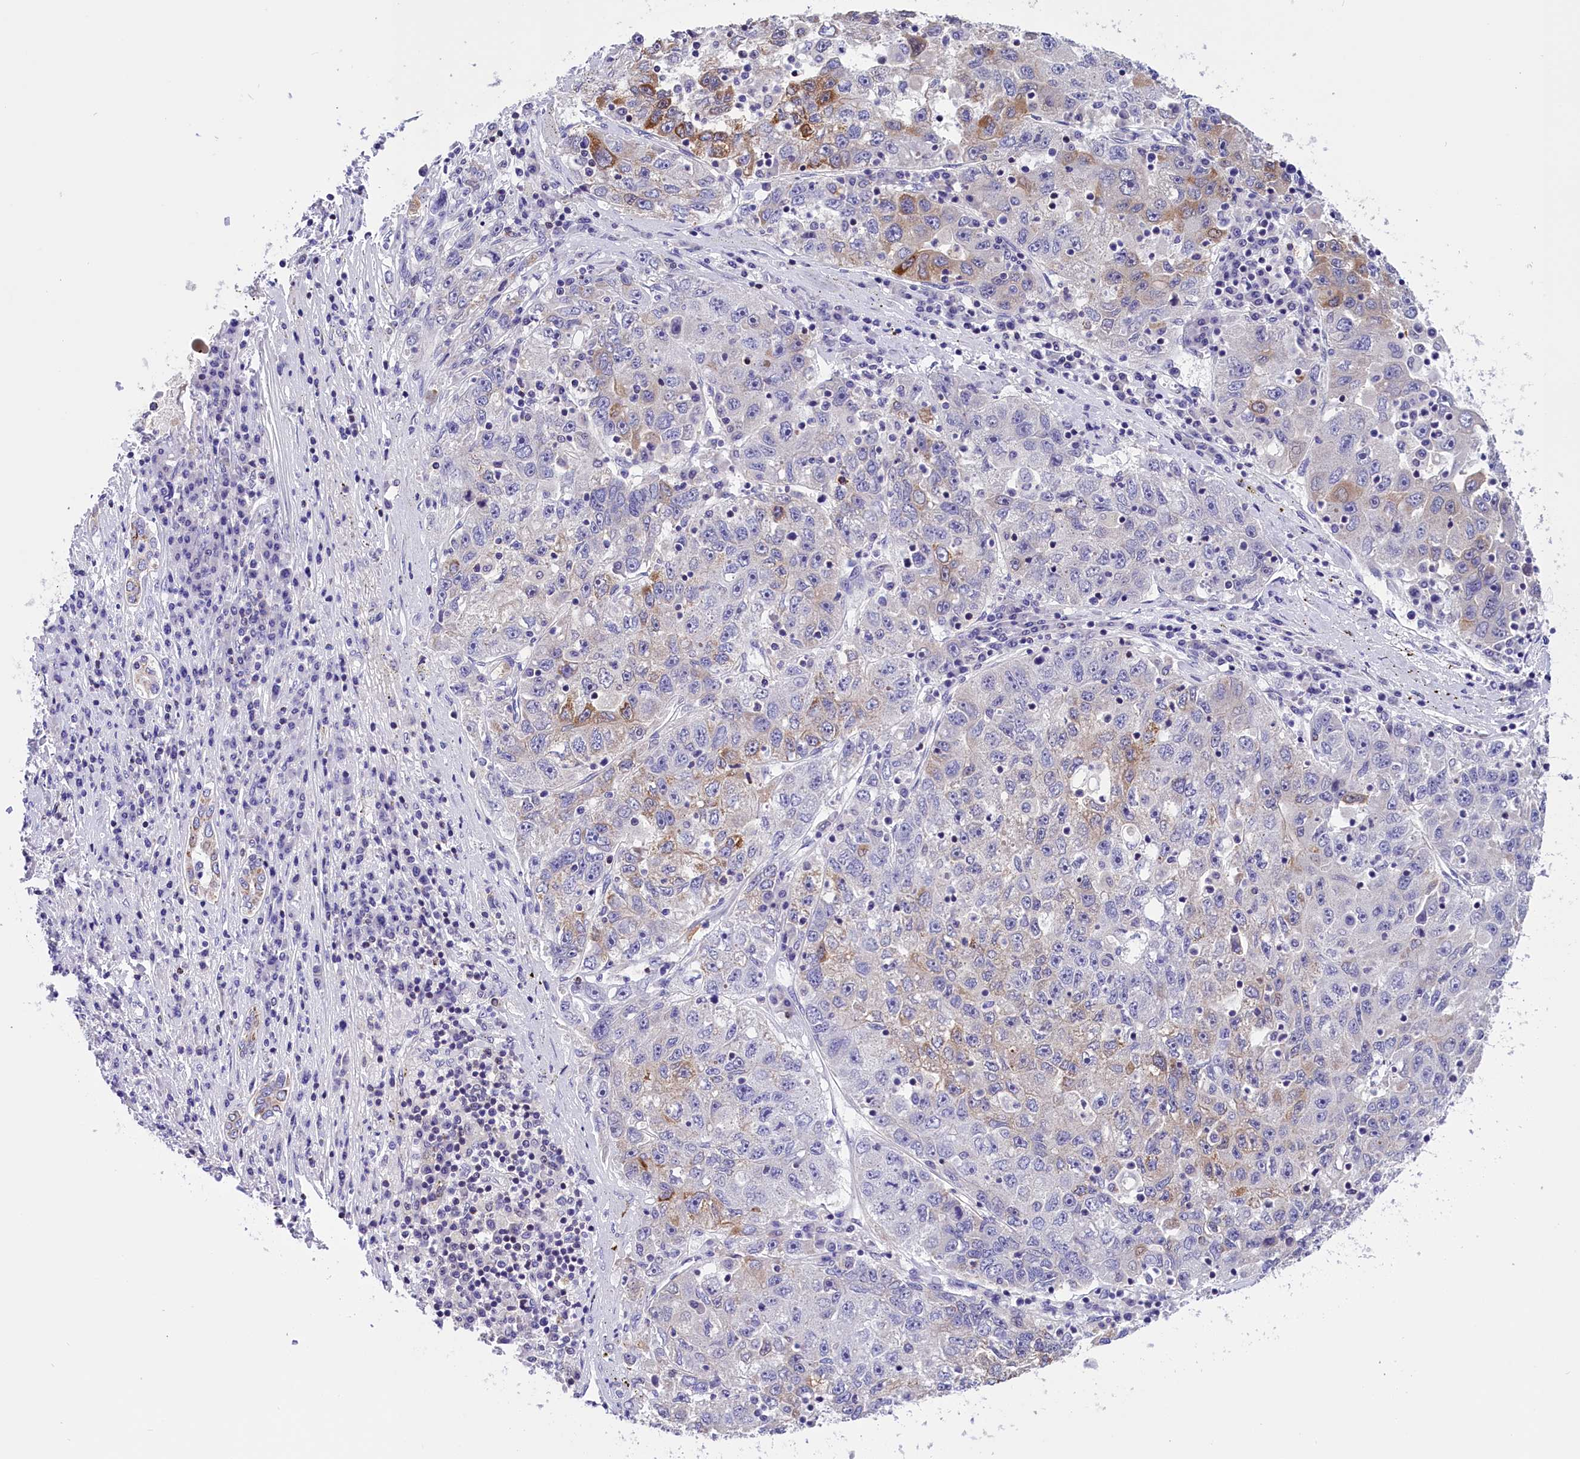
{"staining": {"intensity": "moderate", "quantity": "<25%", "location": "cytoplasmic/membranous"}, "tissue": "liver cancer", "cell_type": "Tumor cells", "image_type": "cancer", "snomed": [{"axis": "morphology", "description": "Carcinoma, Hepatocellular, NOS"}, {"axis": "topography", "description": "Liver"}], "caption": "Protein analysis of liver hepatocellular carcinoma tissue exhibits moderate cytoplasmic/membranous staining in about <25% of tumor cells.", "gene": "ABAT", "patient": {"sex": "male", "age": 49}}